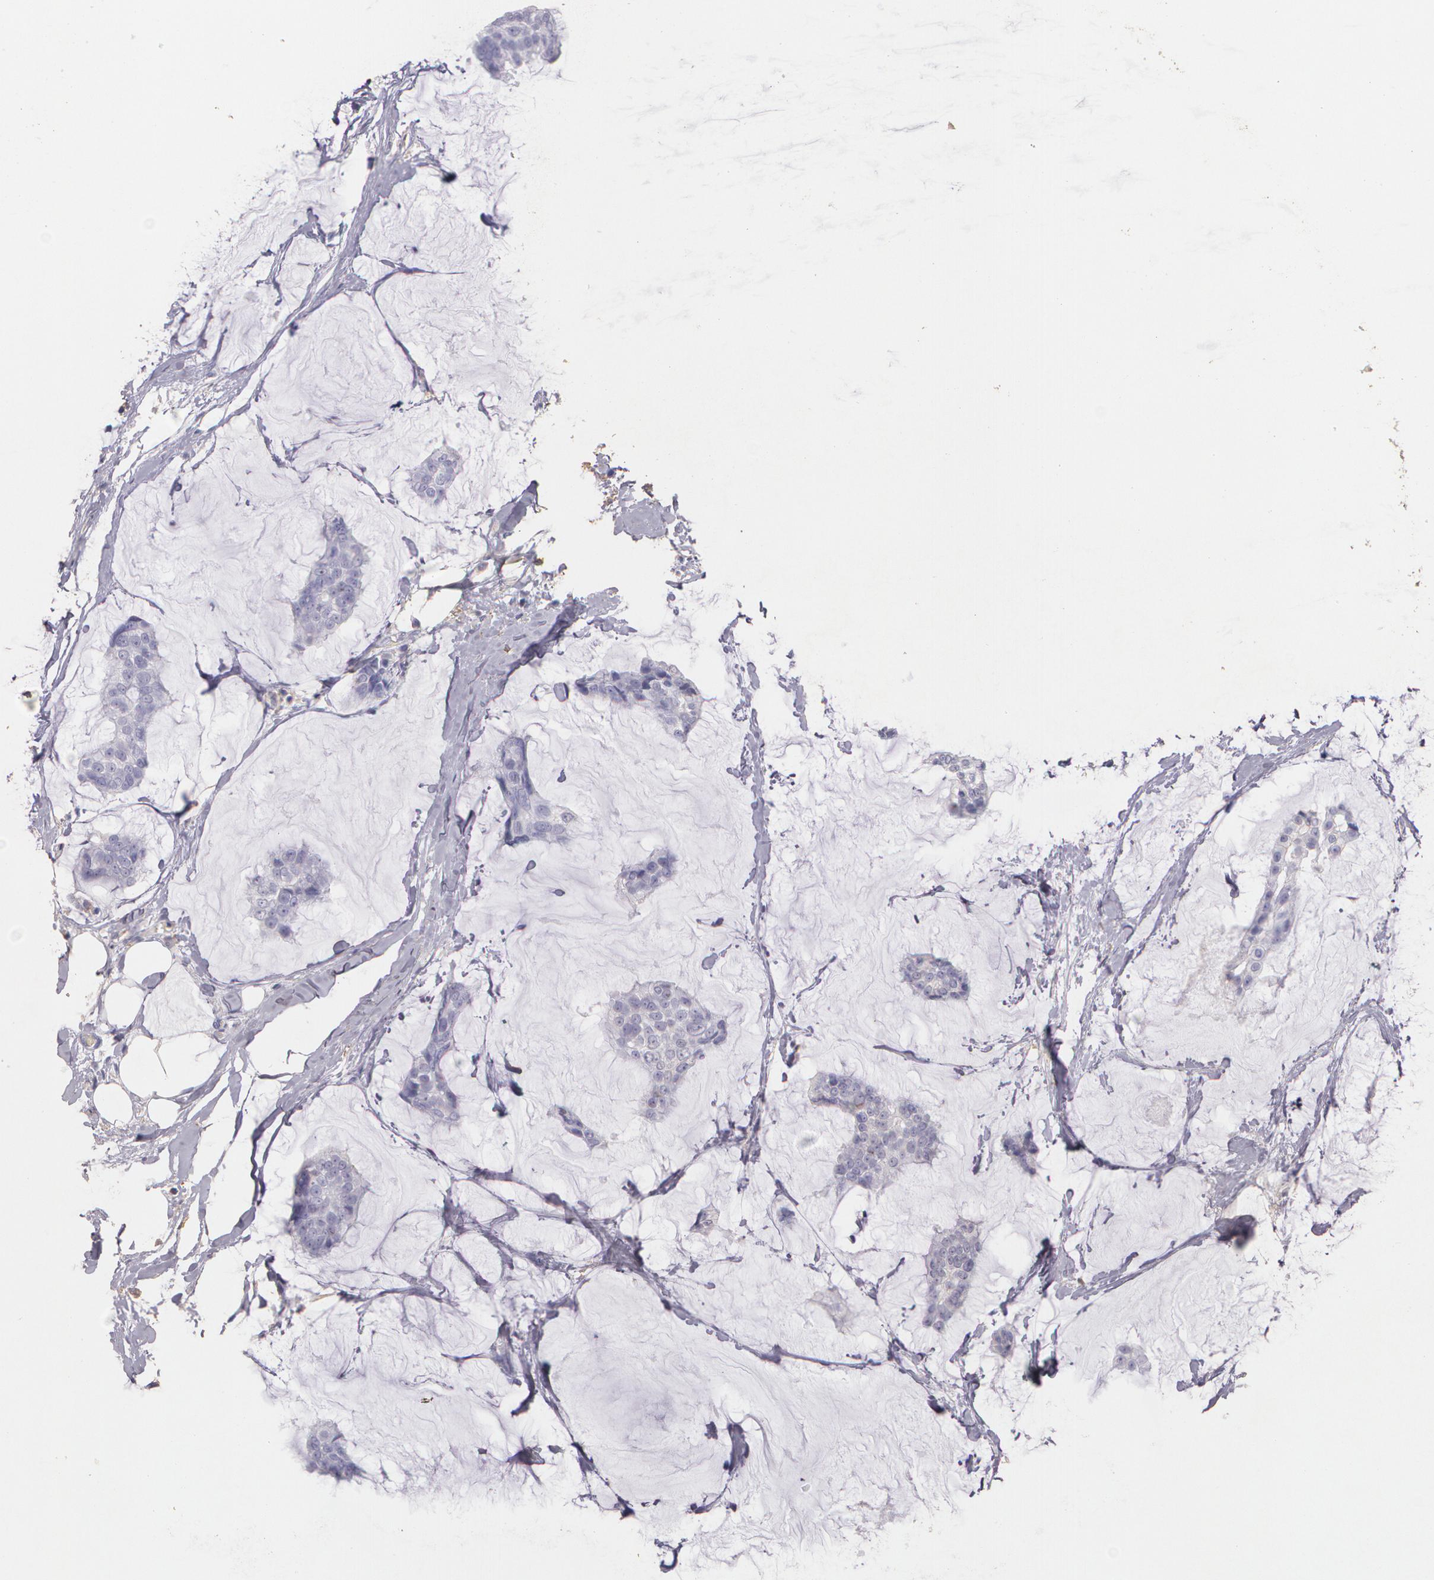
{"staining": {"intensity": "negative", "quantity": "none", "location": "none"}, "tissue": "breast cancer", "cell_type": "Tumor cells", "image_type": "cancer", "snomed": [{"axis": "morphology", "description": "Duct carcinoma"}, {"axis": "topography", "description": "Breast"}], "caption": "Immunohistochemical staining of breast cancer demonstrates no significant staining in tumor cells.", "gene": "TGFBR1", "patient": {"sex": "female", "age": 93}}